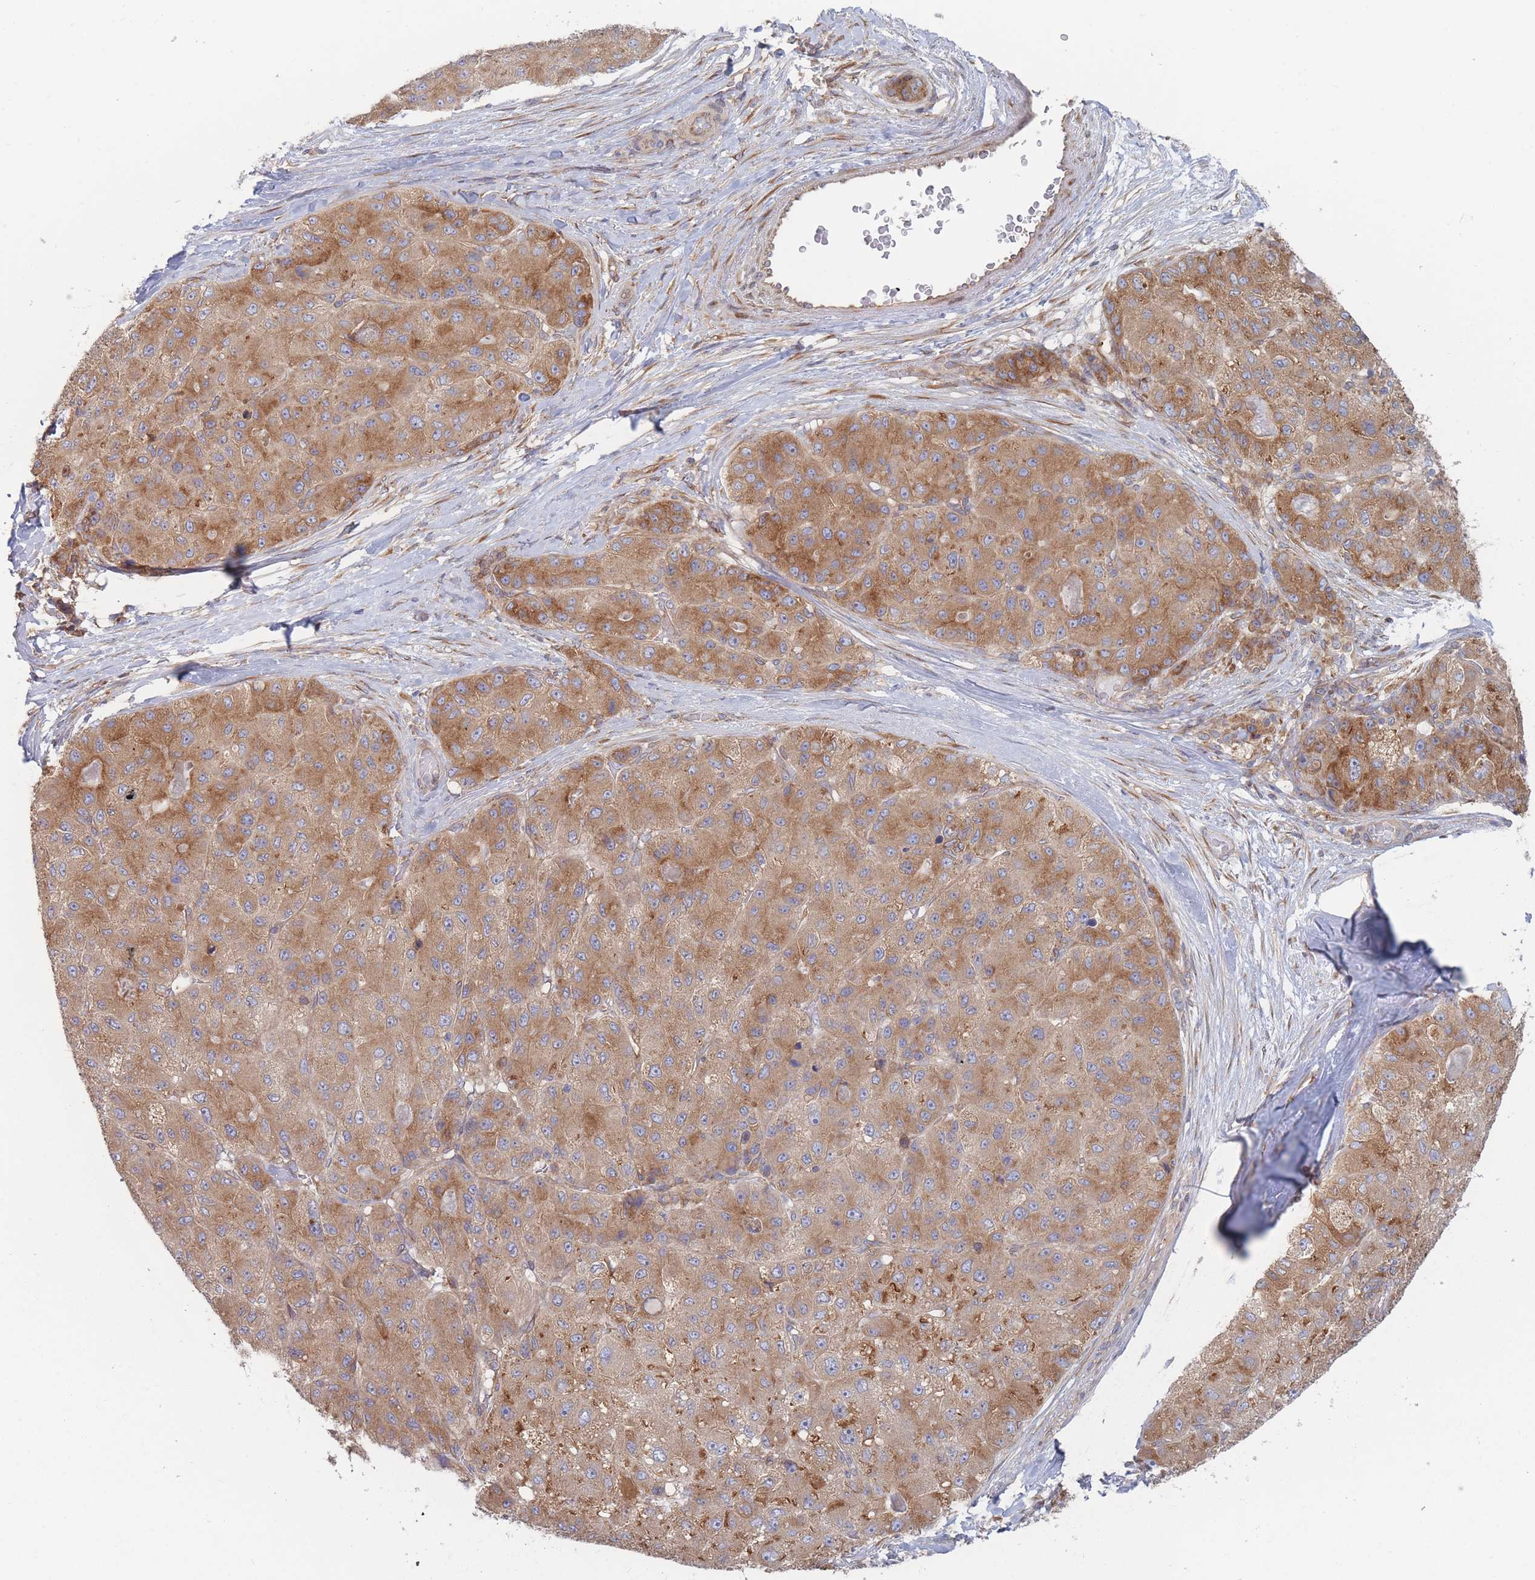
{"staining": {"intensity": "moderate", "quantity": ">75%", "location": "cytoplasmic/membranous"}, "tissue": "liver cancer", "cell_type": "Tumor cells", "image_type": "cancer", "snomed": [{"axis": "morphology", "description": "Carcinoma, Hepatocellular, NOS"}, {"axis": "topography", "description": "Liver"}], "caption": "Protein staining displays moderate cytoplasmic/membranous positivity in approximately >75% of tumor cells in hepatocellular carcinoma (liver).", "gene": "KDSR", "patient": {"sex": "male", "age": 80}}